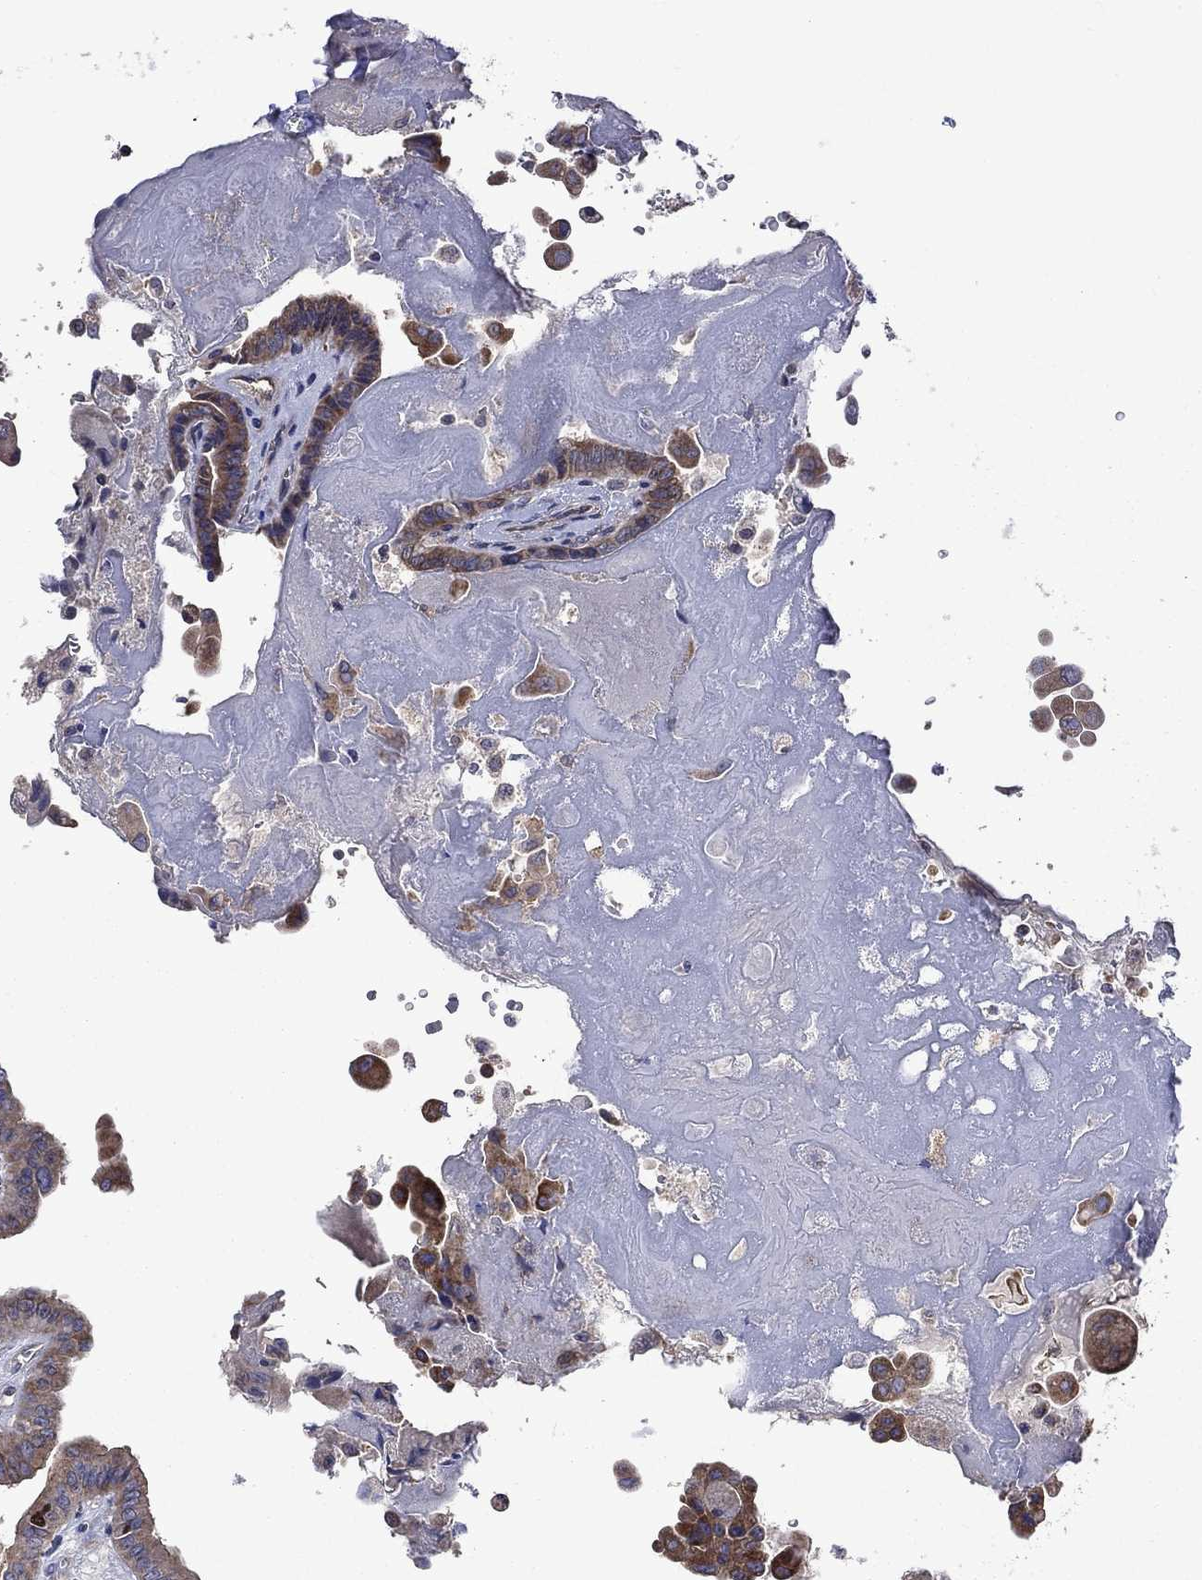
{"staining": {"intensity": "moderate", "quantity": "25%-75%", "location": "cytoplasmic/membranous"}, "tissue": "thyroid cancer", "cell_type": "Tumor cells", "image_type": "cancer", "snomed": [{"axis": "morphology", "description": "Papillary adenocarcinoma, NOS"}, {"axis": "topography", "description": "Thyroid gland"}], "caption": "This is a micrograph of IHC staining of papillary adenocarcinoma (thyroid), which shows moderate staining in the cytoplasmic/membranous of tumor cells.", "gene": "KIF22", "patient": {"sex": "female", "age": 37}}